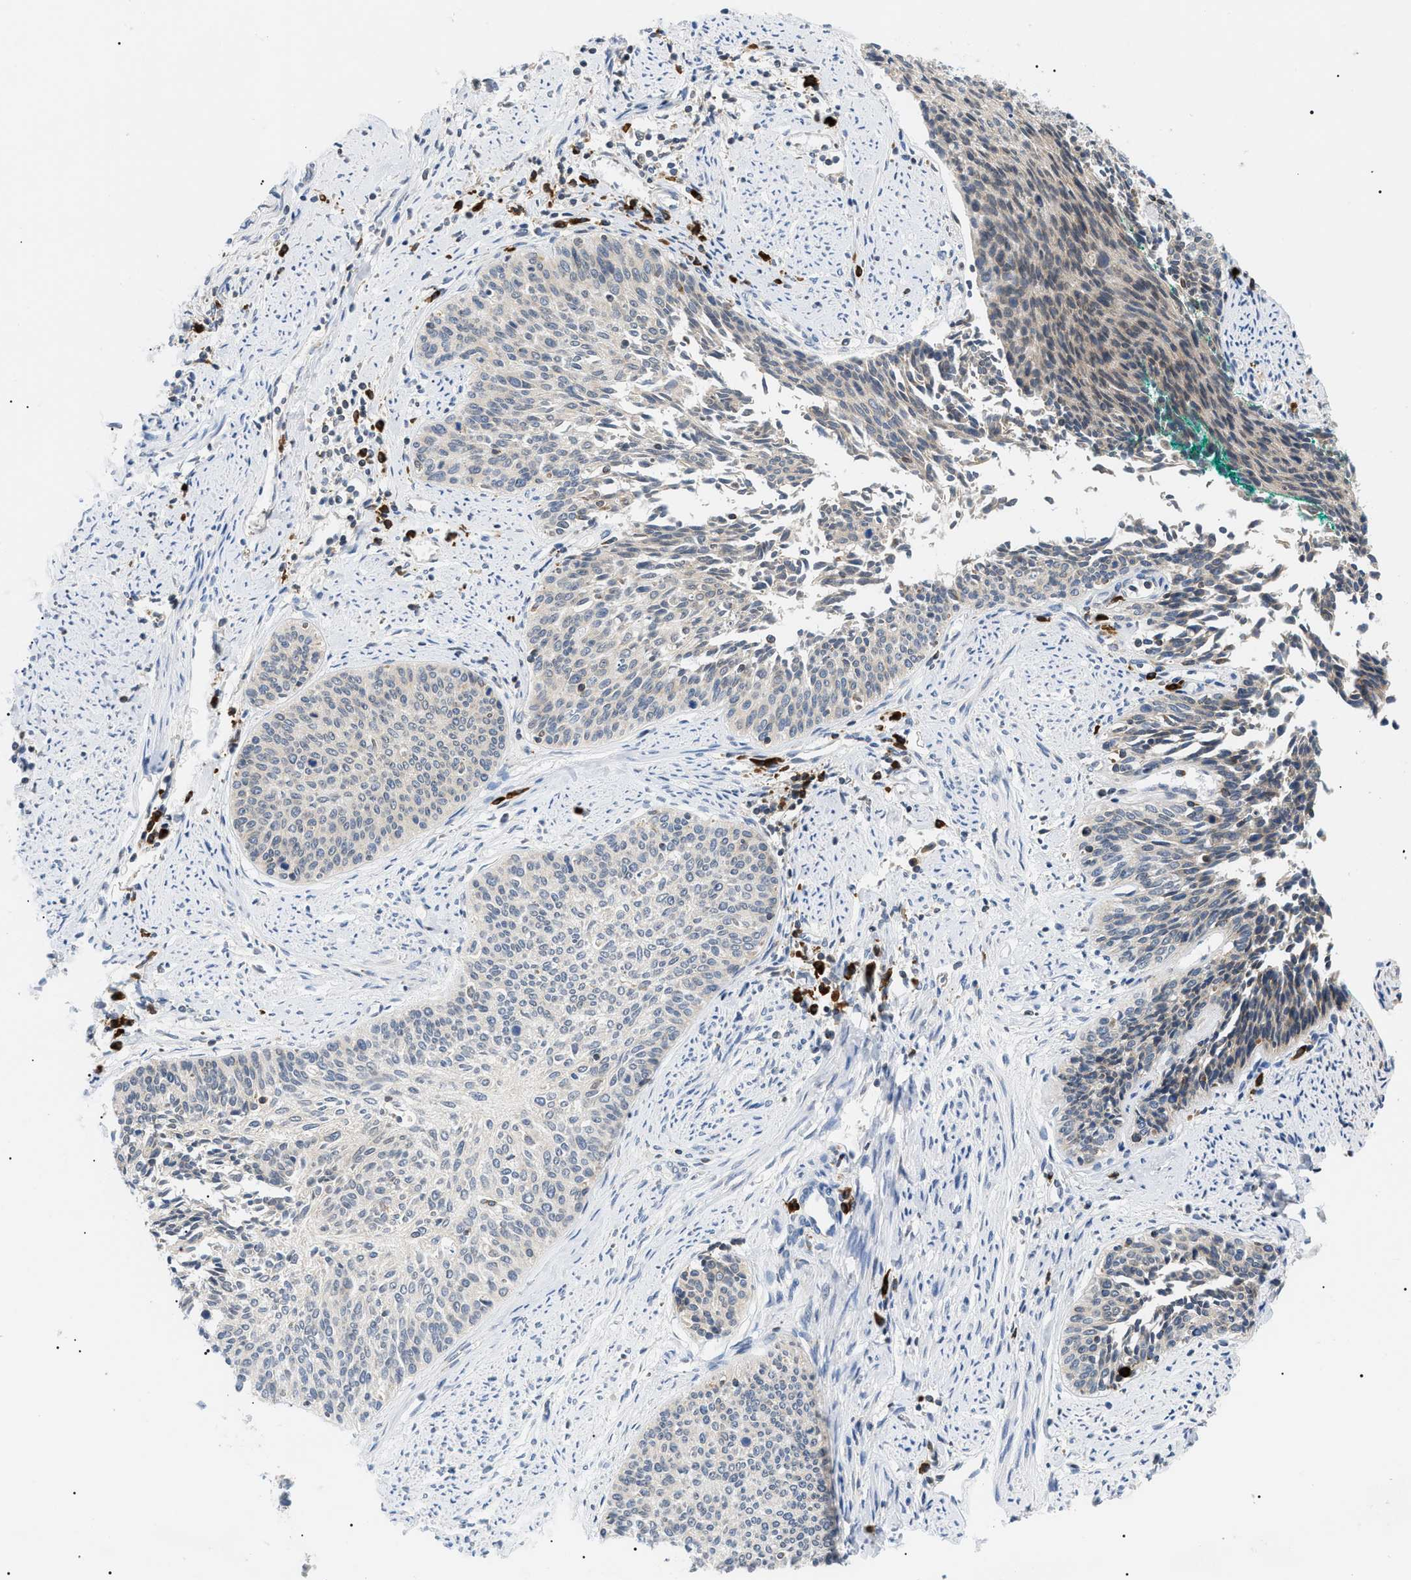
{"staining": {"intensity": "moderate", "quantity": "<25%", "location": "cytoplasmic/membranous"}, "tissue": "cervical cancer", "cell_type": "Tumor cells", "image_type": "cancer", "snomed": [{"axis": "morphology", "description": "Squamous cell carcinoma, NOS"}, {"axis": "topography", "description": "Cervix"}], "caption": "IHC staining of cervical cancer, which reveals low levels of moderate cytoplasmic/membranous staining in about <25% of tumor cells indicating moderate cytoplasmic/membranous protein expression. The staining was performed using DAB (brown) for protein detection and nuclei were counterstained in hematoxylin (blue).", "gene": "DERL1", "patient": {"sex": "female", "age": 55}}